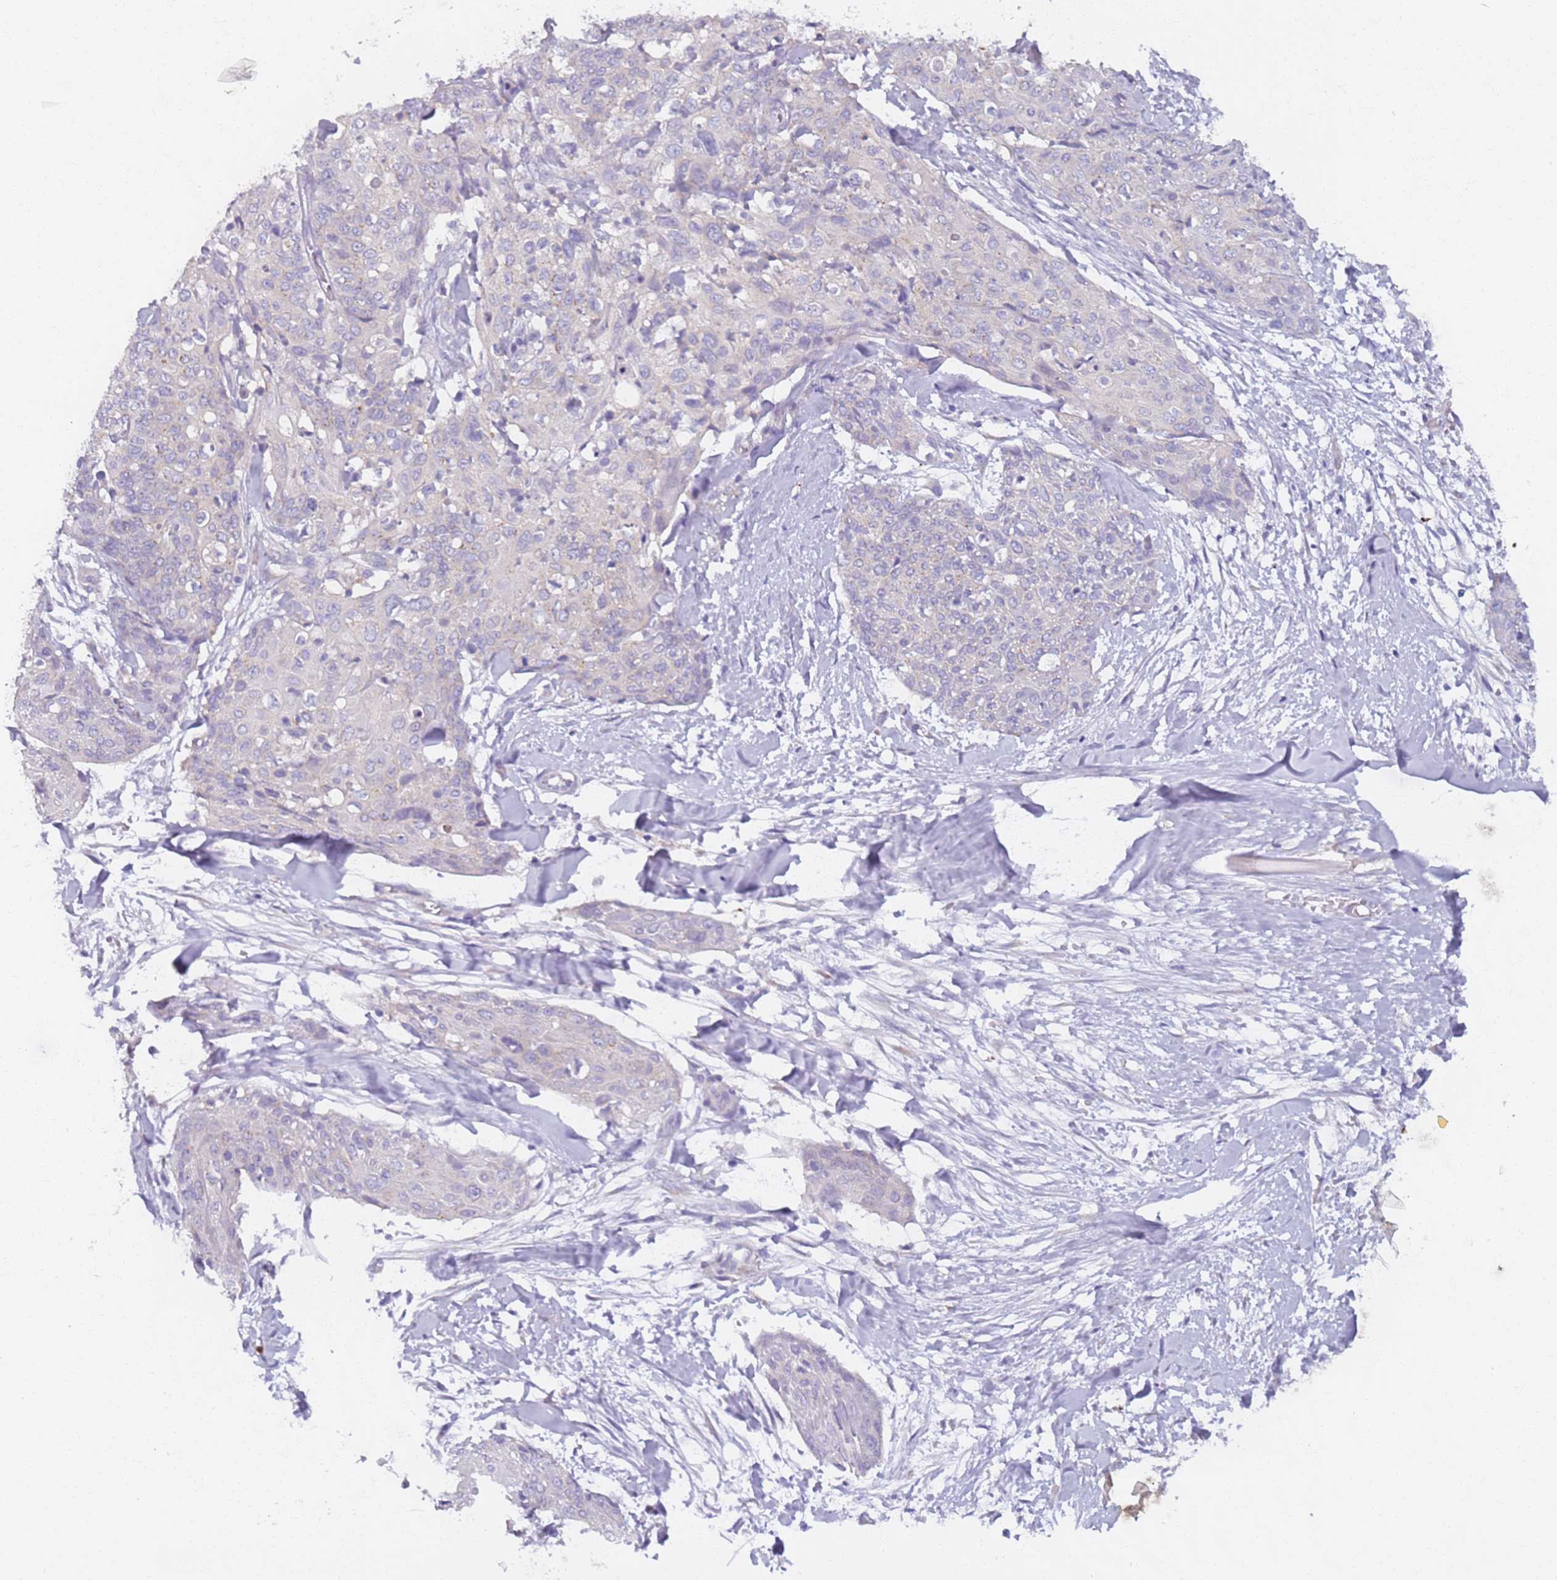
{"staining": {"intensity": "negative", "quantity": "none", "location": "none"}, "tissue": "skin cancer", "cell_type": "Tumor cells", "image_type": "cancer", "snomed": [{"axis": "morphology", "description": "Squamous cell carcinoma, NOS"}, {"axis": "topography", "description": "Skin"}, {"axis": "topography", "description": "Vulva"}], "caption": "DAB (3,3'-diaminobenzidine) immunohistochemical staining of human squamous cell carcinoma (skin) shows no significant expression in tumor cells.", "gene": "AKTIP", "patient": {"sex": "female", "age": 85}}